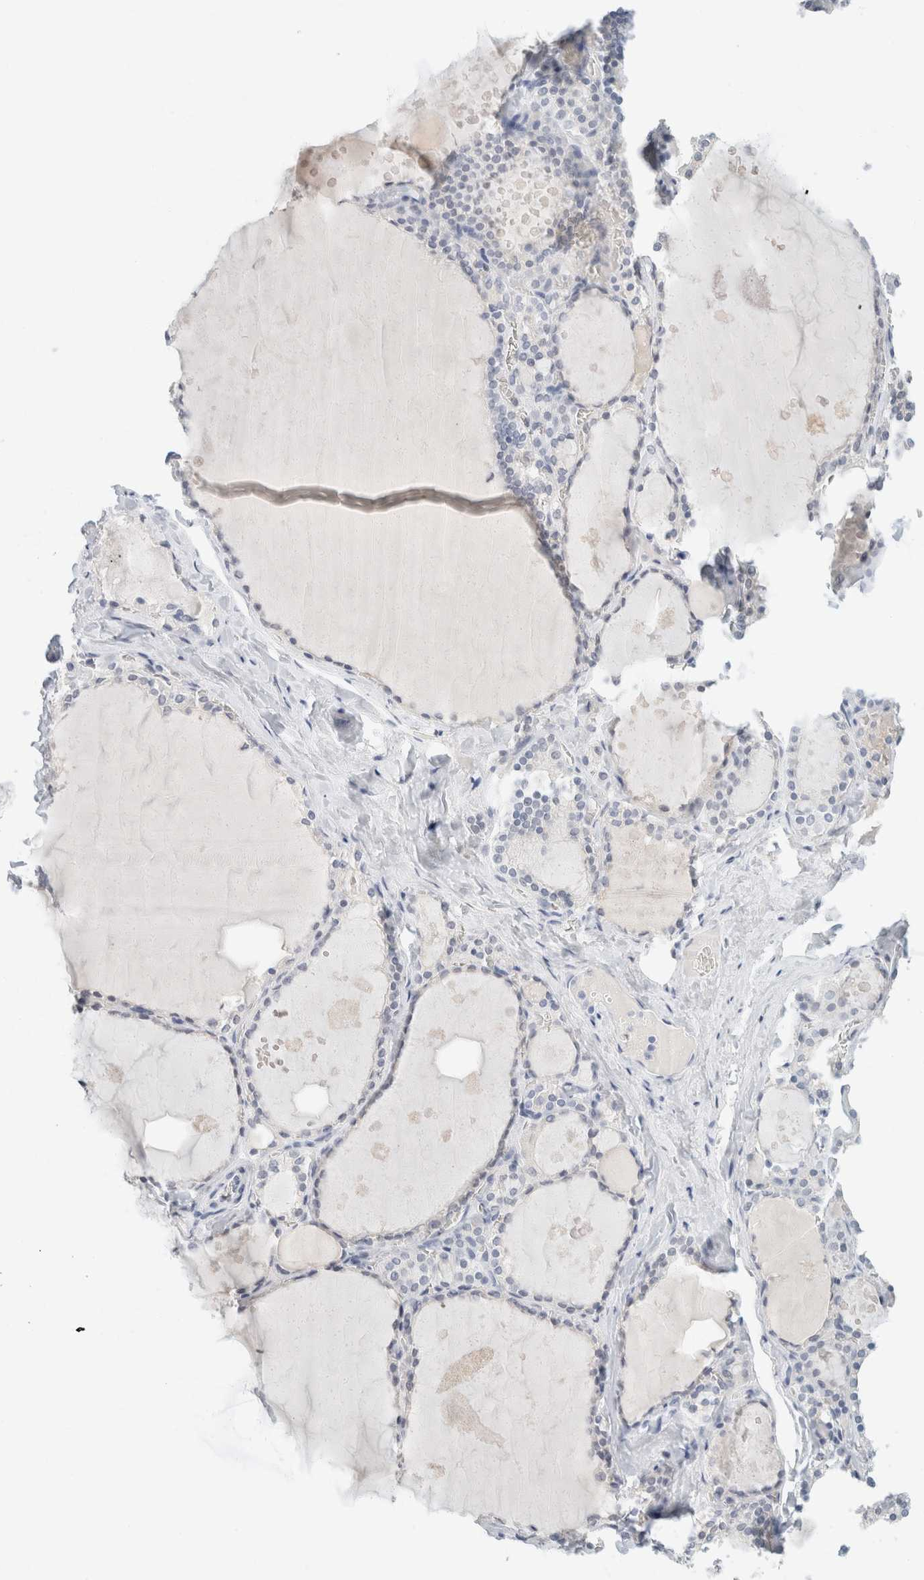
{"staining": {"intensity": "negative", "quantity": "none", "location": "none"}, "tissue": "thyroid gland", "cell_type": "Glandular cells", "image_type": "normal", "snomed": [{"axis": "morphology", "description": "Normal tissue, NOS"}, {"axis": "topography", "description": "Thyroid gland"}], "caption": "The histopathology image demonstrates no significant expression in glandular cells of thyroid gland.", "gene": "KRT20", "patient": {"sex": "male", "age": 56}}